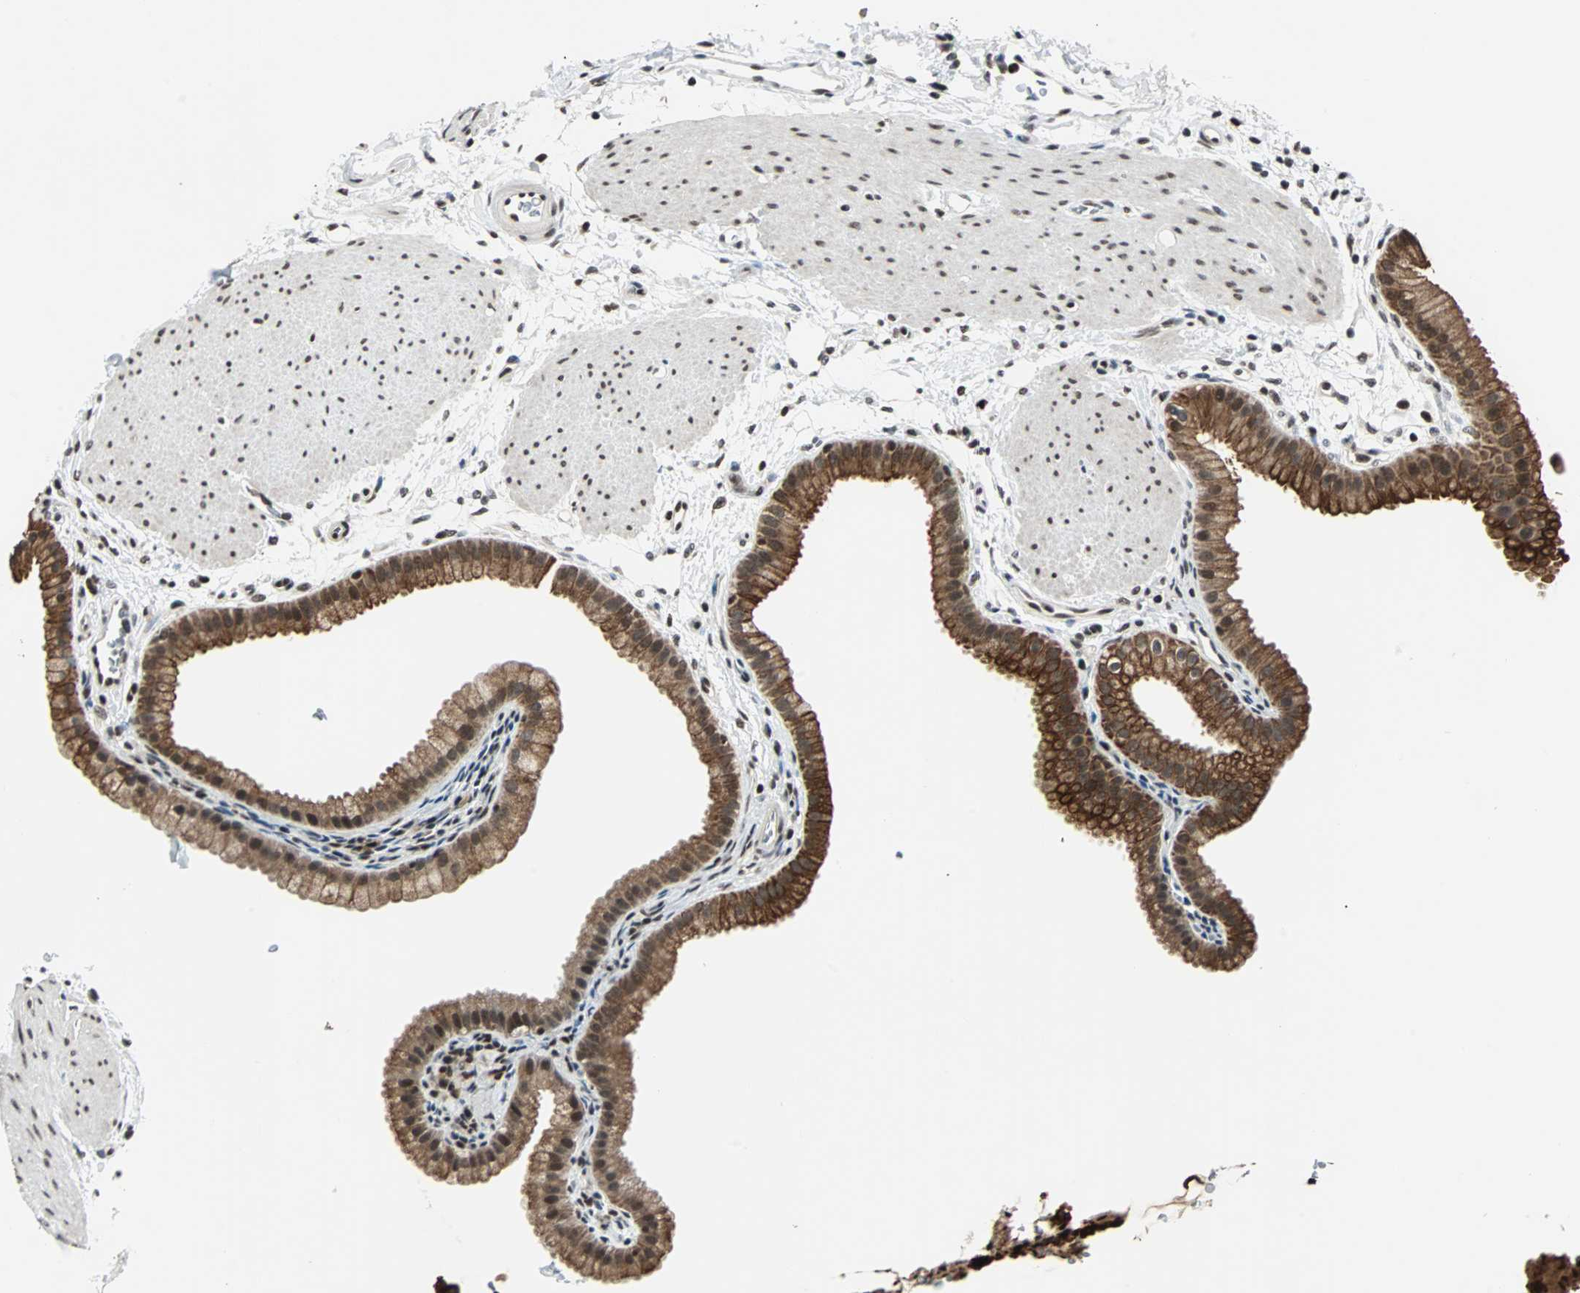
{"staining": {"intensity": "strong", "quantity": ">75%", "location": "cytoplasmic/membranous"}, "tissue": "gallbladder", "cell_type": "Glandular cells", "image_type": "normal", "snomed": [{"axis": "morphology", "description": "Normal tissue, NOS"}, {"axis": "topography", "description": "Gallbladder"}], "caption": "IHC of normal human gallbladder exhibits high levels of strong cytoplasmic/membranous expression in about >75% of glandular cells.", "gene": "TERF2IP", "patient": {"sex": "female", "age": 64}}